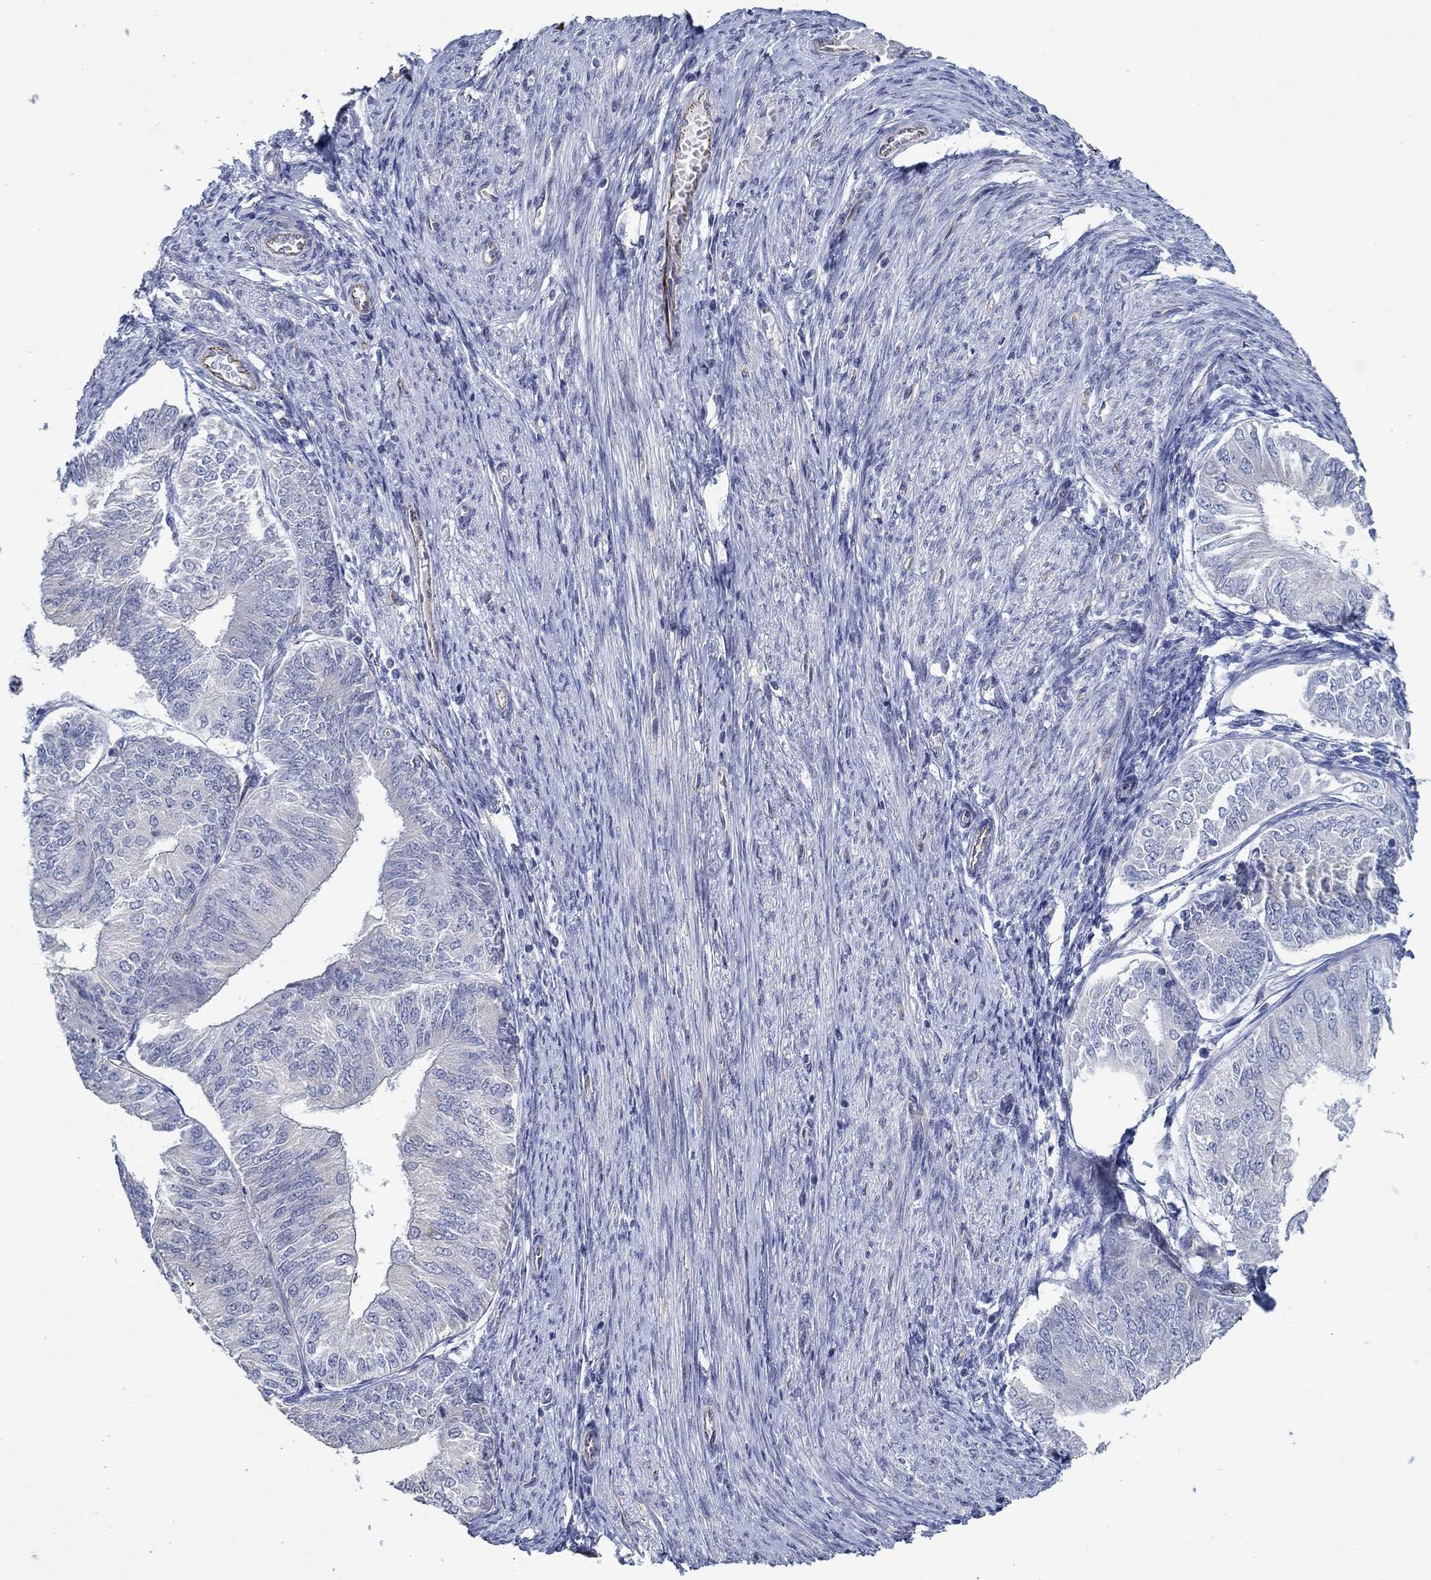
{"staining": {"intensity": "negative", "quantity": "none", "location": "none"}, "tissue": "endometrial cancer", "cell_type": "Tumor cells", "image_type": "cancer", "snomed": [{"axis": "morphology", "description": "Adenocarcinoma, NOS"}, {"axis": "topography", "description": "Endometrium"}], "caption": "There is no significant expression in tumor cells of adenocarcinoma (endometrial).", "gene": "GJA5", "patient": {"sex": "female", "age": 58}}